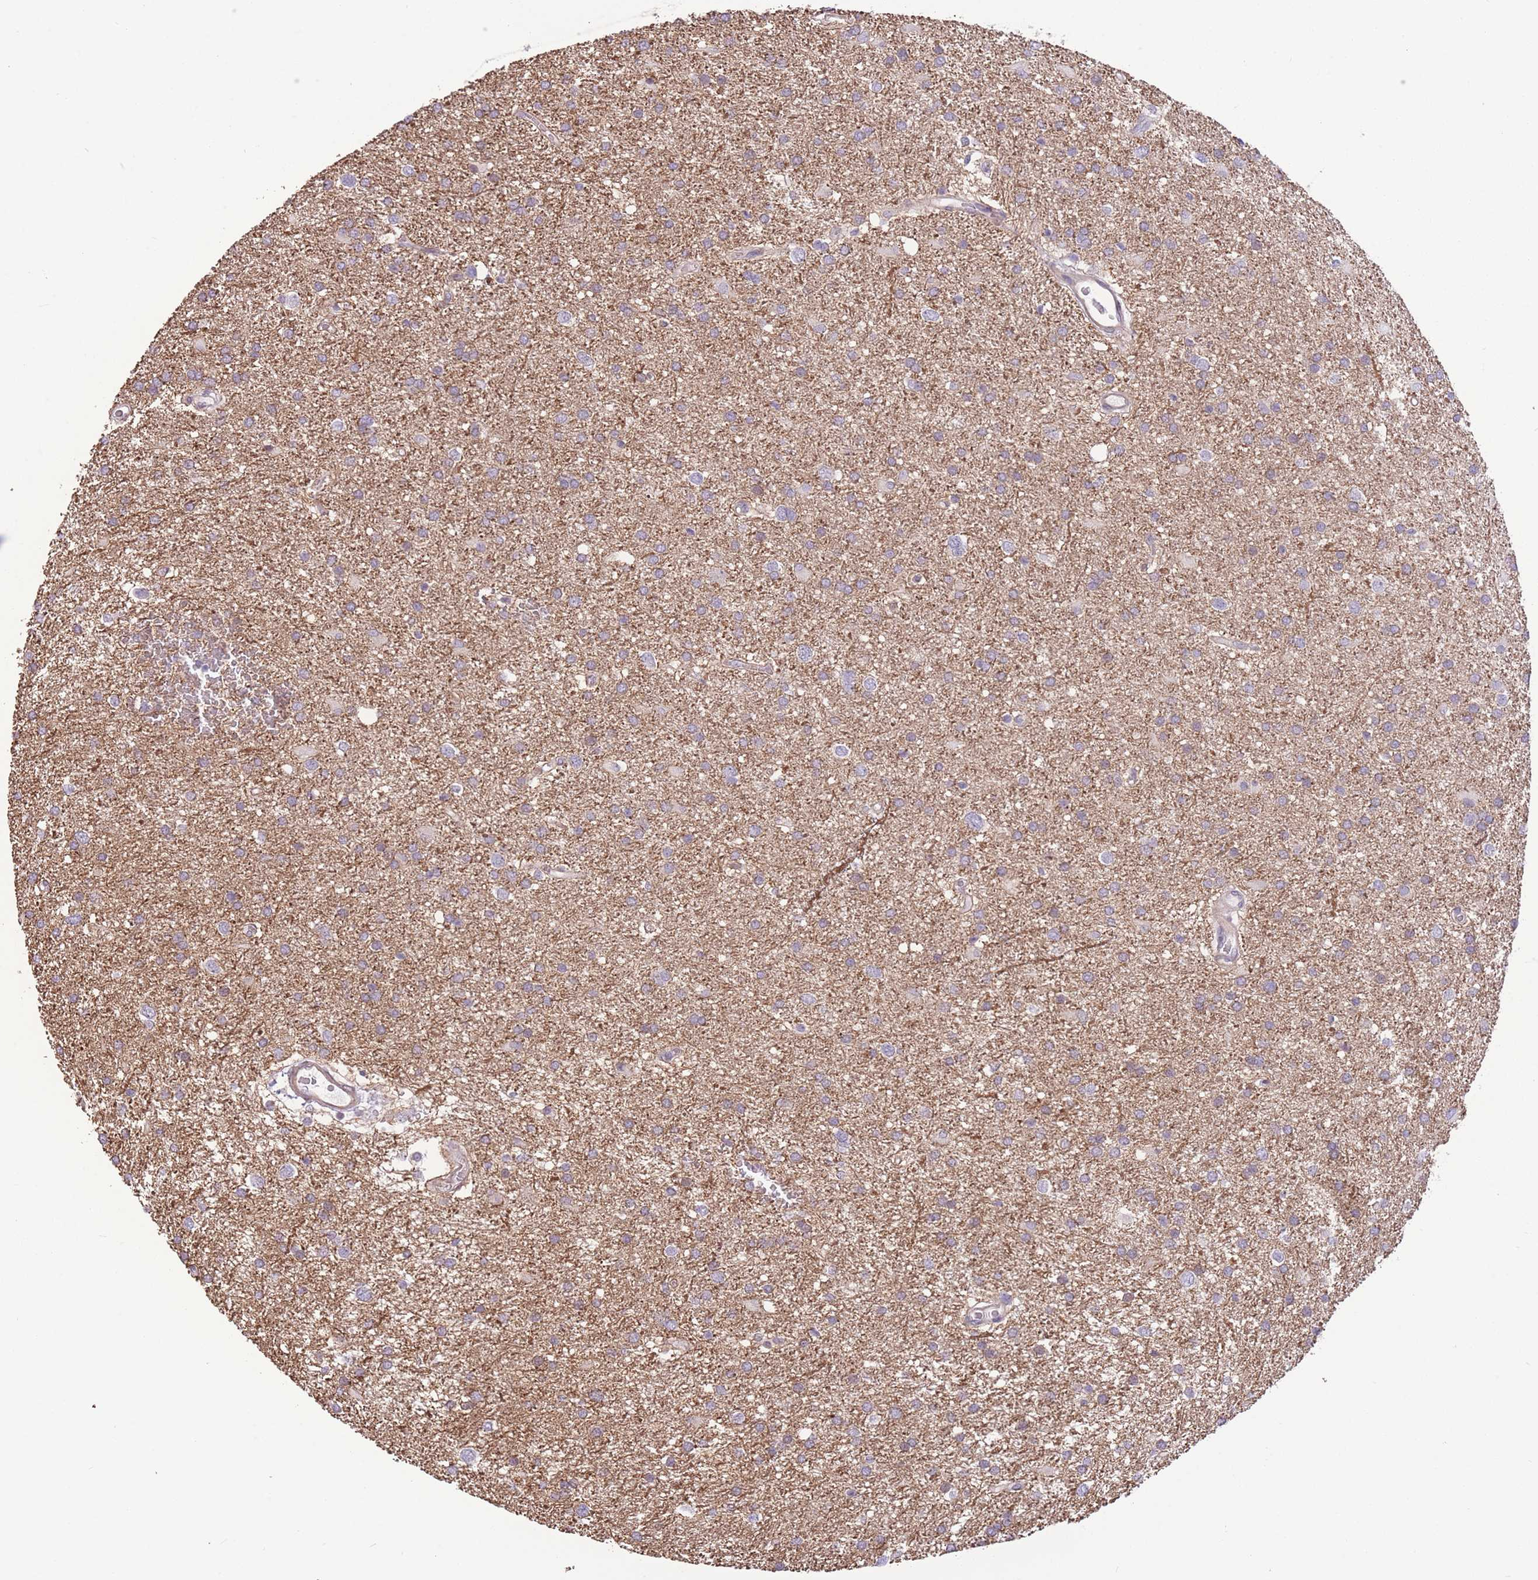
{"staining": {"intensity": "negative", "quantity": "none", "location": "none"}, "tissue": "glioma", "cell_type": "Tumor cells", "image_type": "cancer", "snomed": [{"axis": "morphology", "description": "Glioma, malignant, Low grade"}, {"axis": "topography", "description": "Brain"}], "caption": "The image demonstrates no significant expression in tumor cells of glioma.", "gene": "WDR70", "patient": {"sex": "female", "age": 32}}